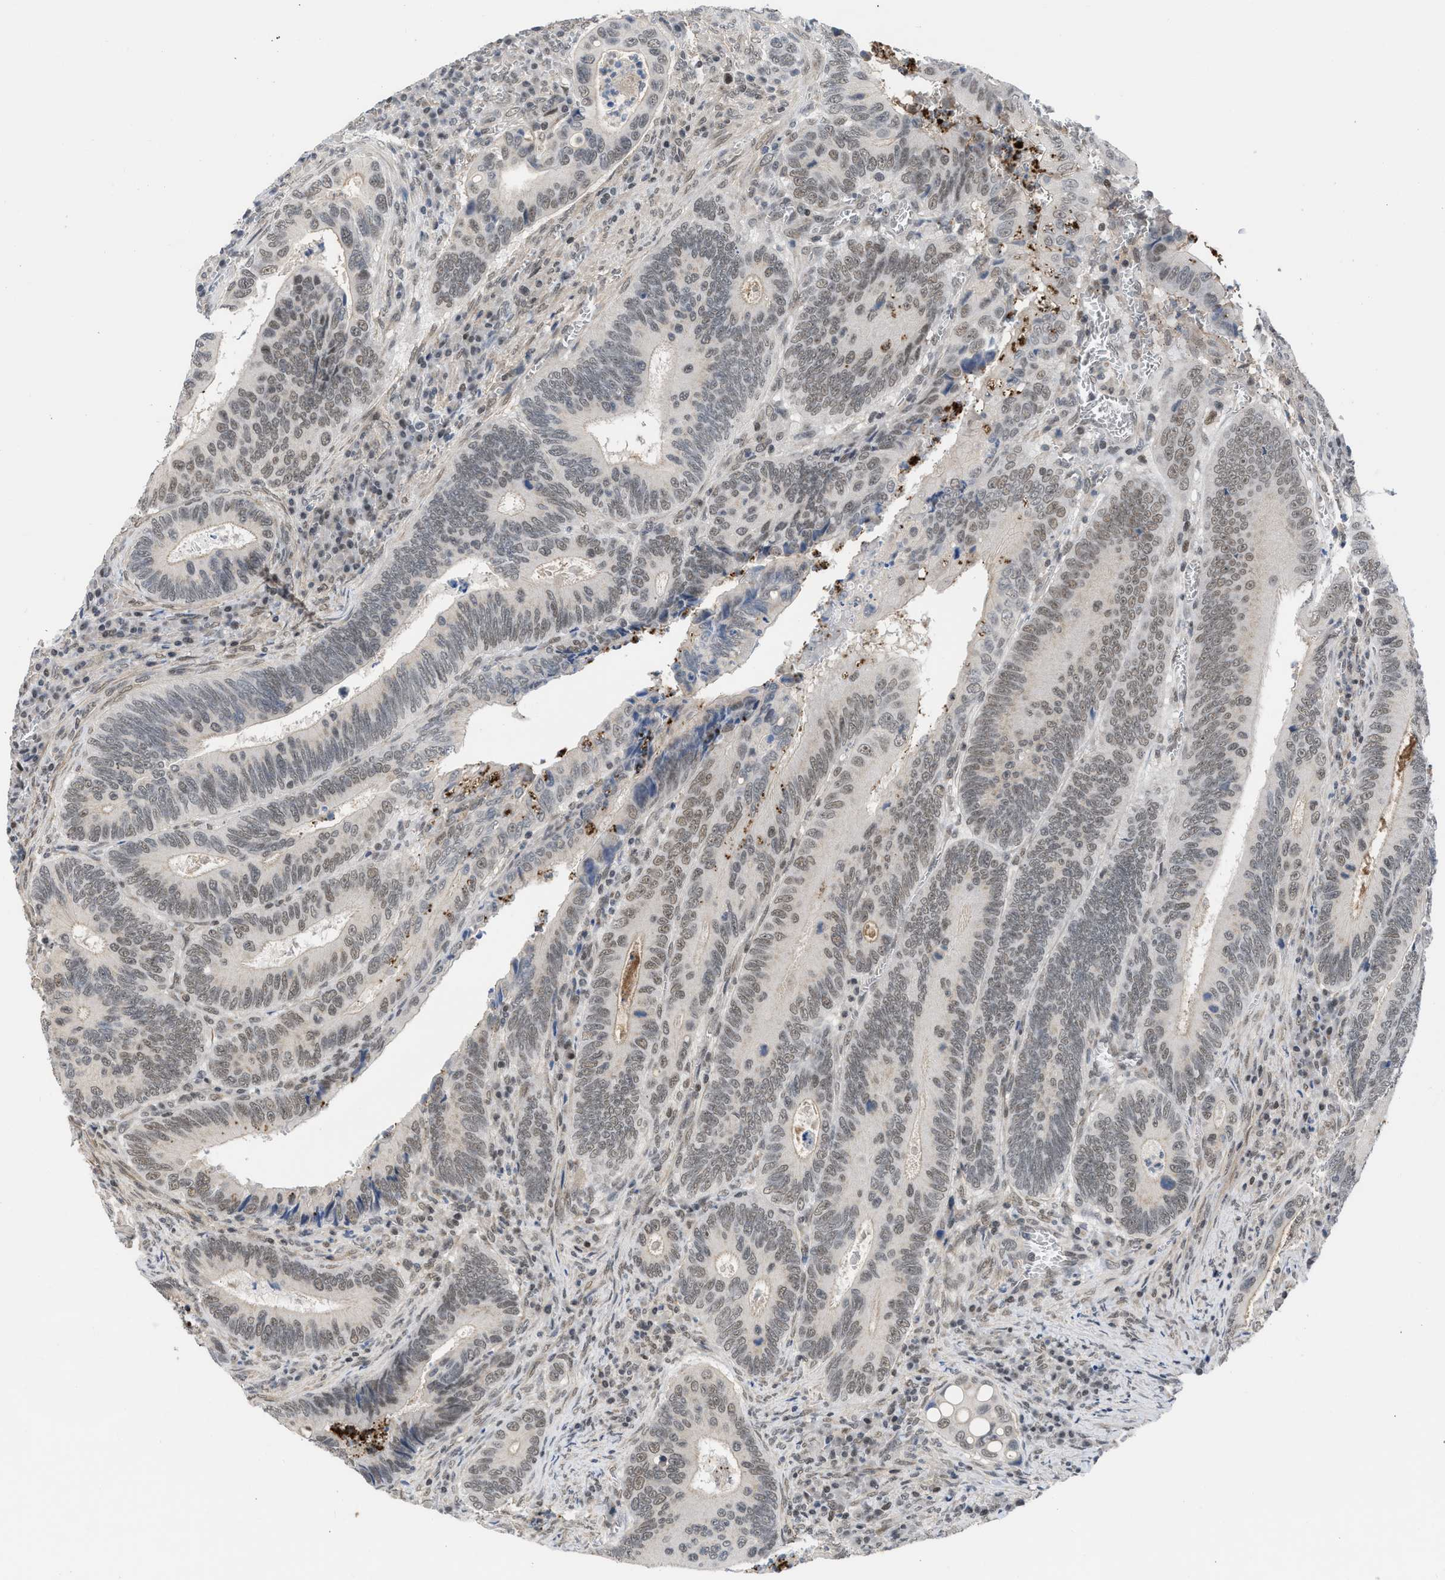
{"staining": {"intensity": "weak", "quantity": ">75%", "location": "nuclear"}, "tissue": "colorectal cancer", "cell_type": "Tumor cells", "image_type": "cancer", "snomed": [{"axis": "morphology", "description": "Inflammation, NOS"}, {"axis": "morphology", "description": "Adenocarcinoma, NOS"}, {"axis": "topography", "description": "Colon"}], "caption": "Immunohistochemical staining of colorectal adenocarcinoma exhibits weak nuclear protein positivity in approximately >75% of tumor cells.", "gene": "TERF2IP", "patient": {"sex": "male", "age": 72}}